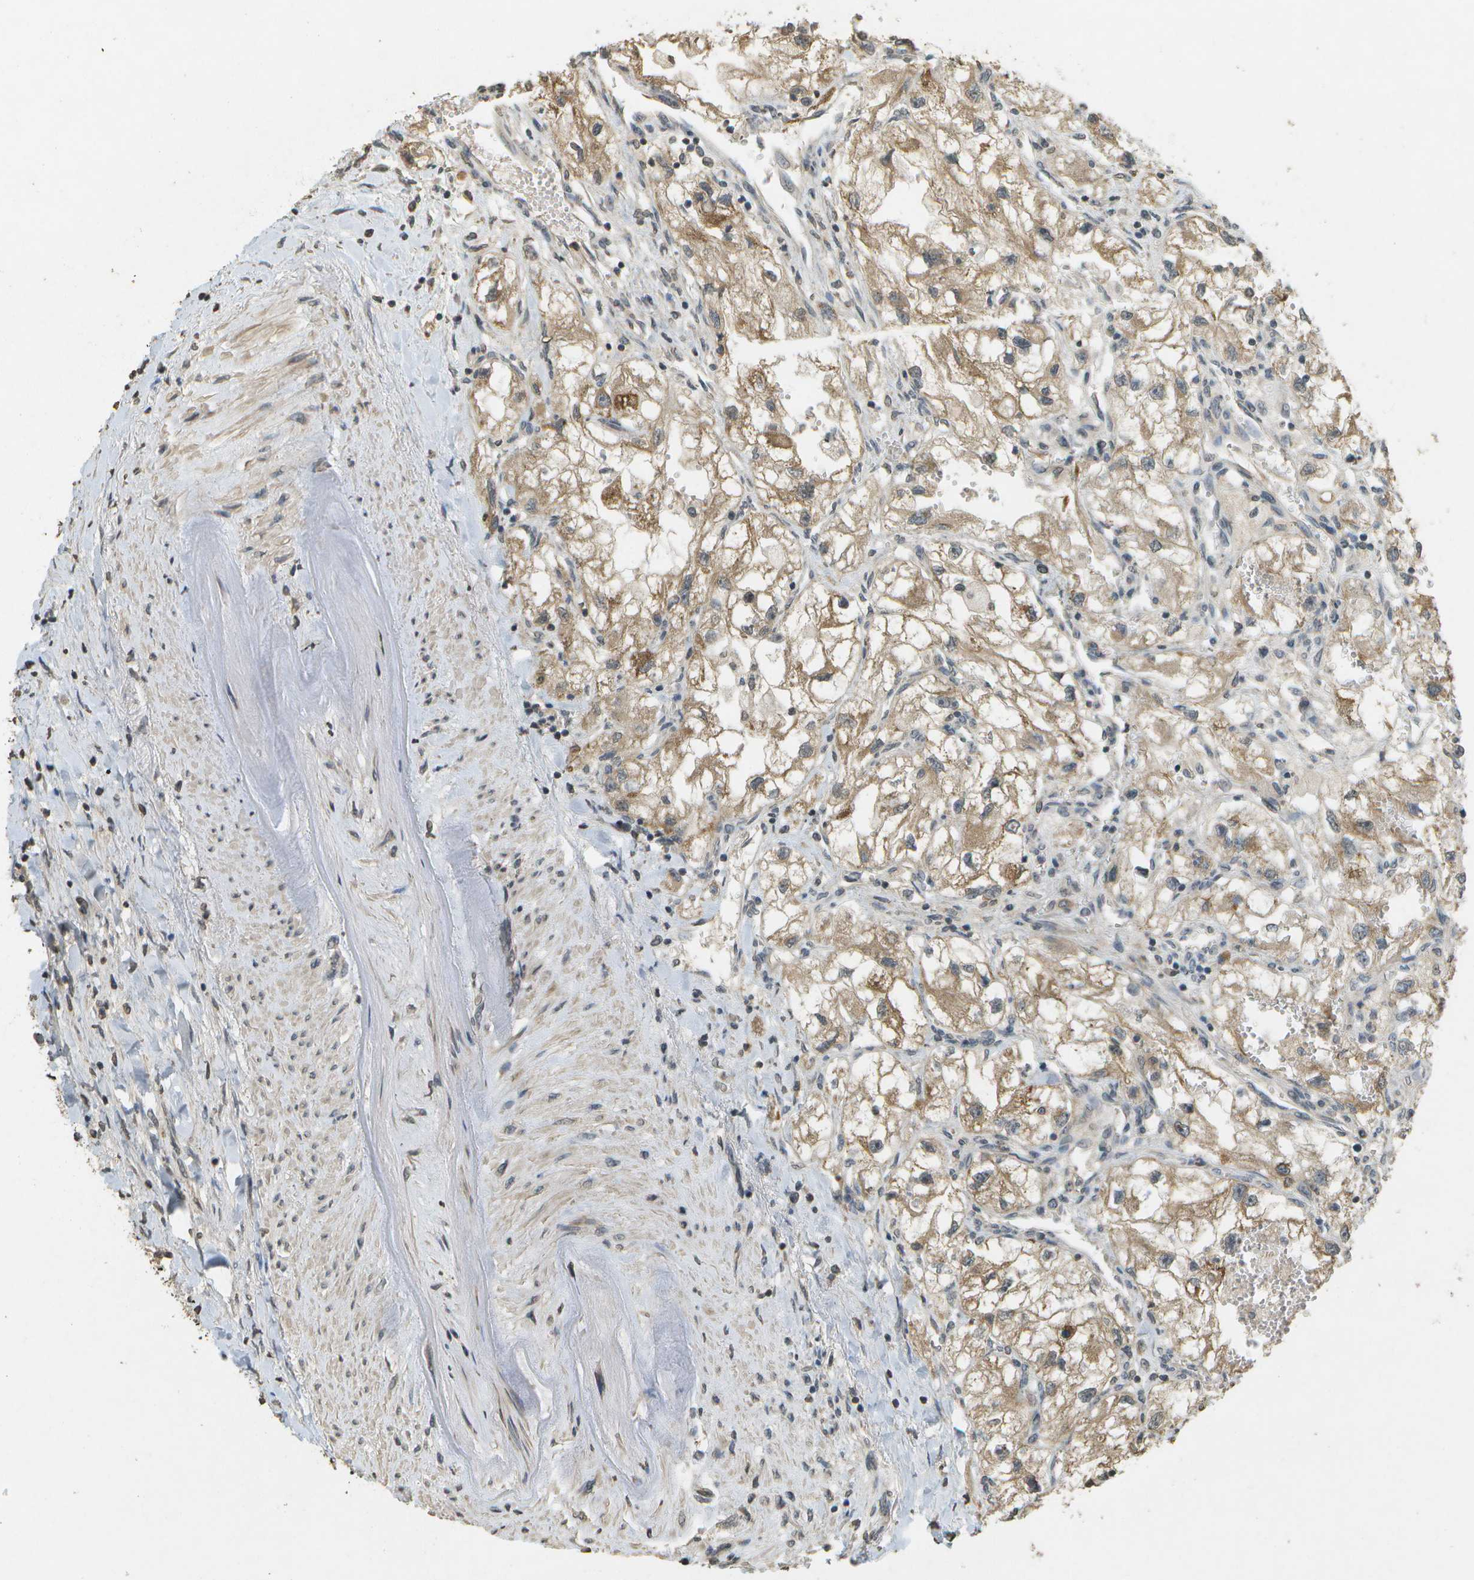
{"staining": {"intensity": "moderate", "quantity": ">75%", "location": "cytoplasmic/membranous"}, "tissue": "renal cancer", "cell_type": "Tumor cells", "image_type": "cancer", "snomed": [{"axis": "morphology", "description": "Adenocarcinoma, NOS"}, {"axis": "topography", "description": "Kidney"}], "caption": "There is medium levels of moderate cytoplasmic/membranous expression in tumor cells of renal adenocarcinoma, as demonstrated by immunohistochemical staining (brown color).", "gene": "RAB21", "patient": {"sex": "female", "age": 70}}